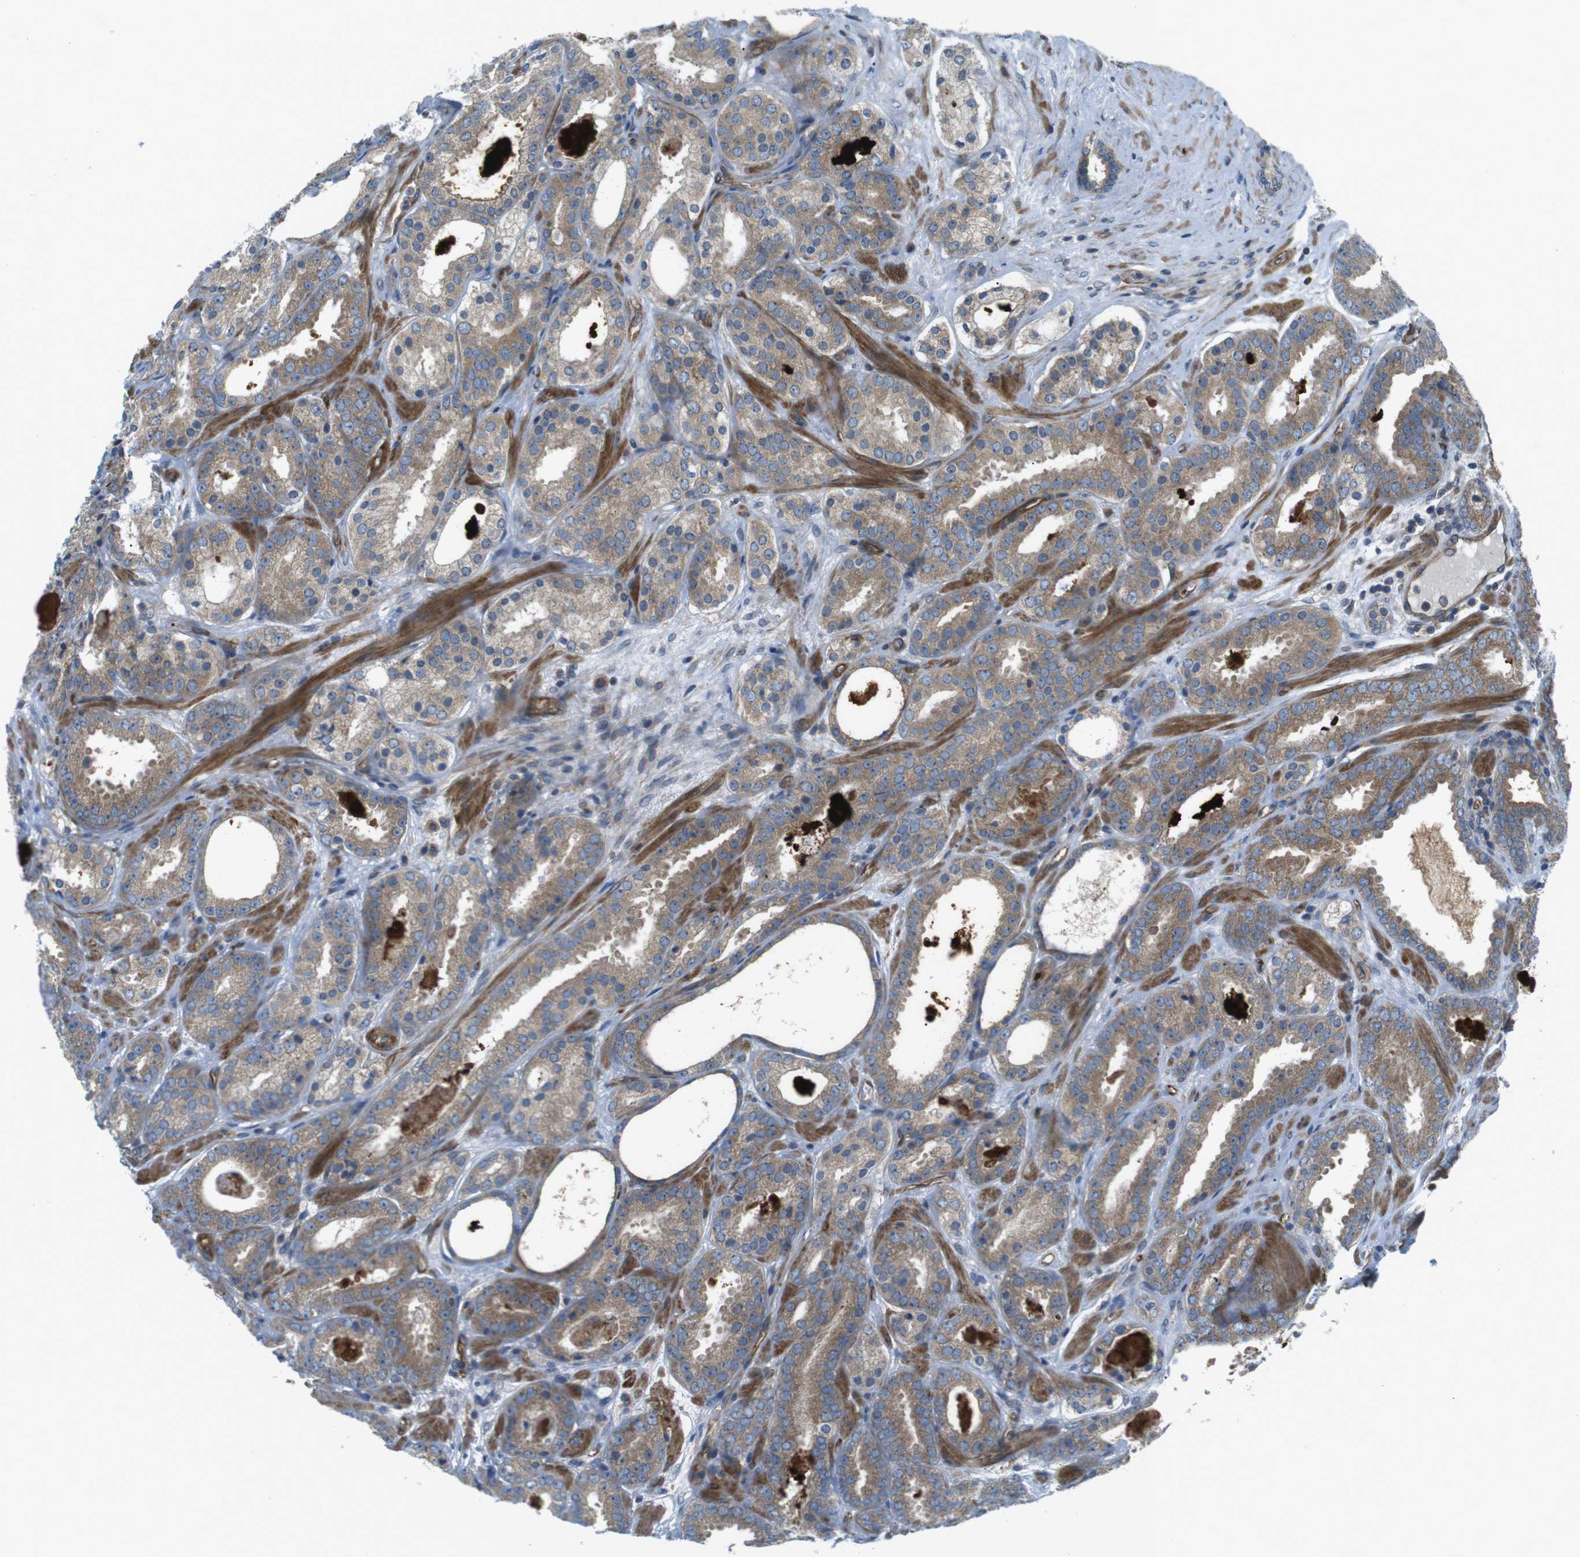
{"staining": {"intensity": "moderate", "quantity": ">75%", "location": "cytoplasmic/membranous"}, "tissue": "prostate cancer", "cell_type": "Tumor cells", "image_type": "cancer", "snomed": [{"axis": "morphology", "description": "Adenocarcinoma, Low grade"}, {"axis": "topography", "description": "Prostate"}], "caption": "A brown stain shows moderate cytoplasmic/membranous positivity of a protein in human prostate cancer (adenocarcinoma (low-grade)) tumor cells.", "gene": "TSC1", "patient": {"sex": "male", "age": 69}}